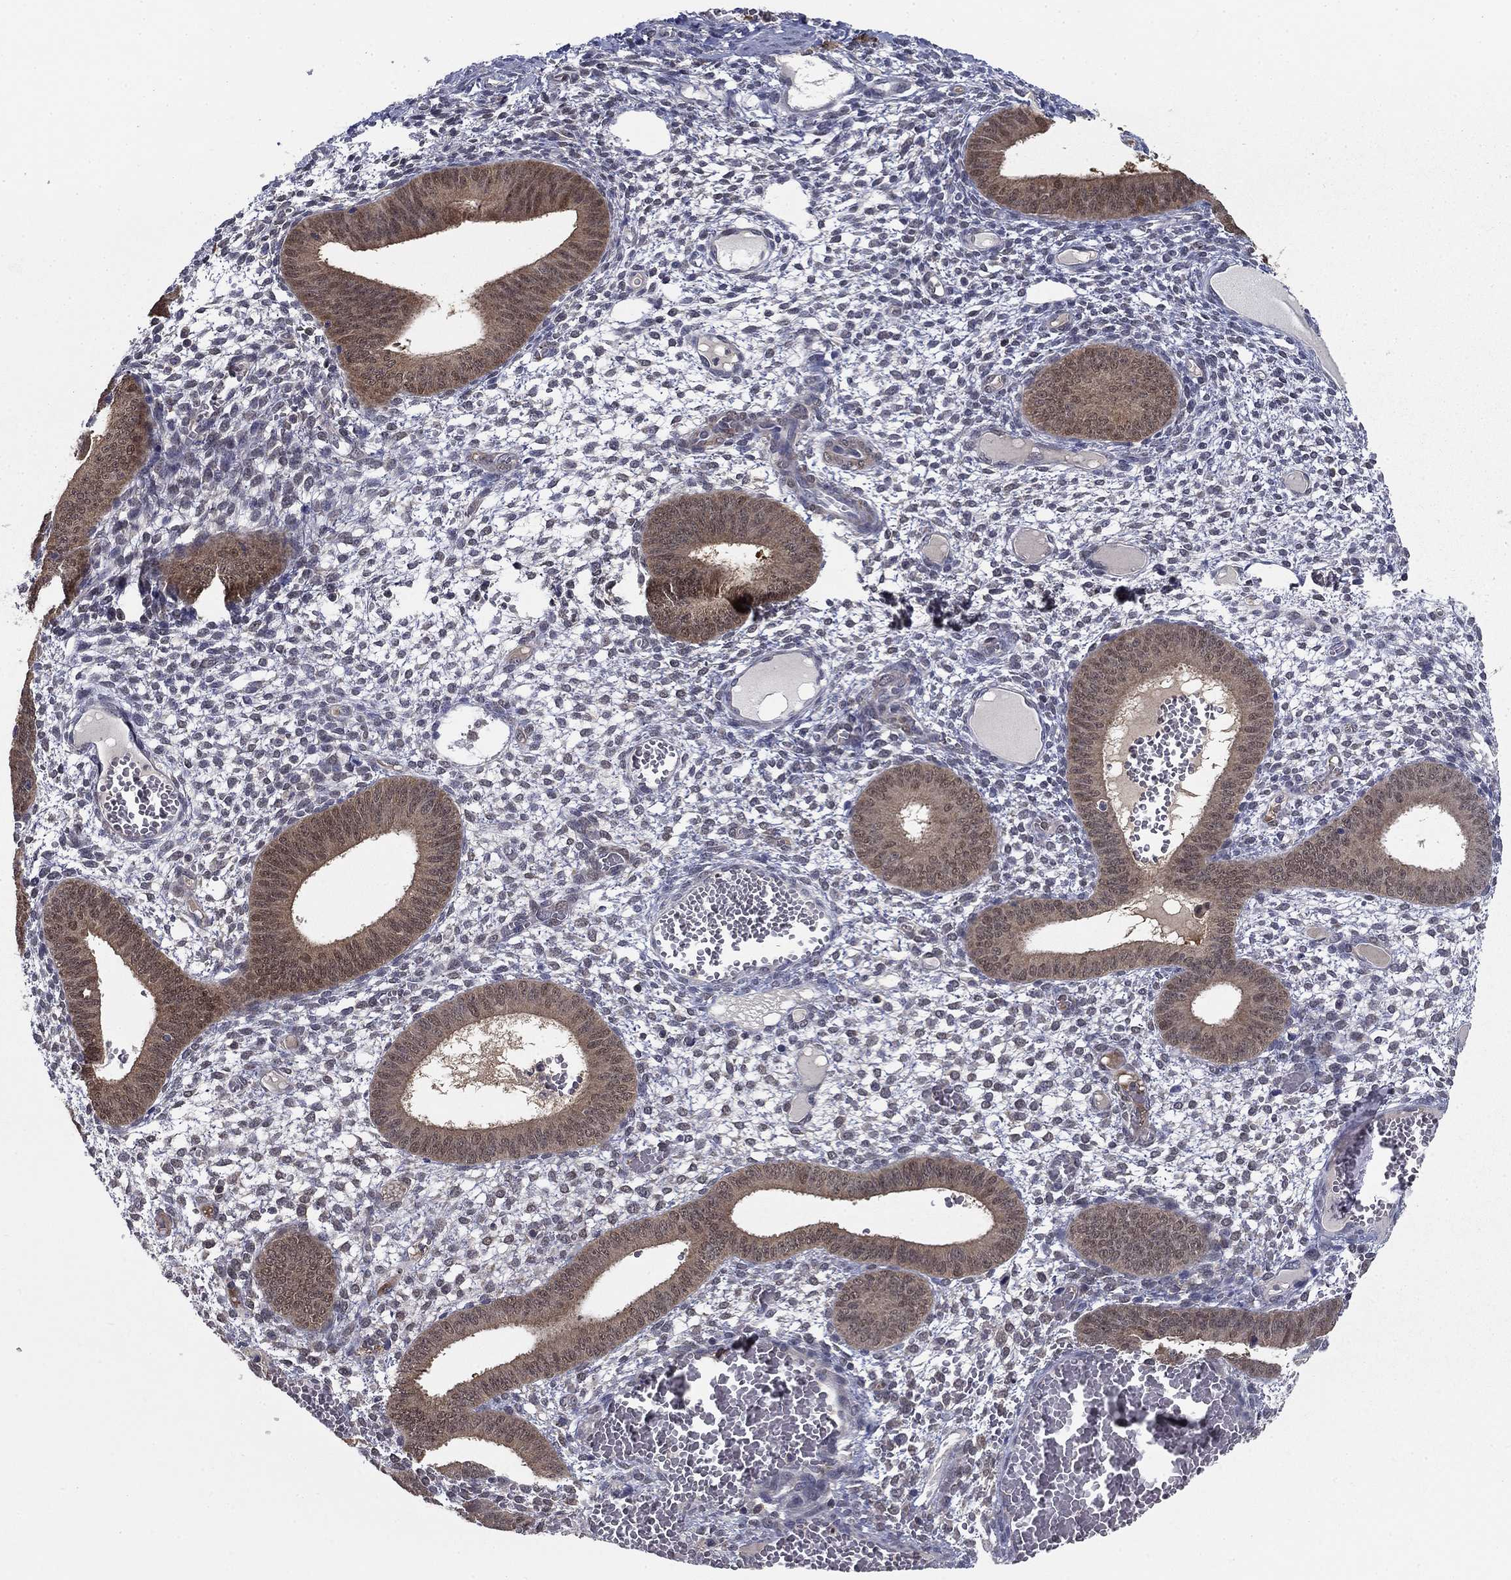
{"staining": {"intensity": "negative", "quantity": "none", "location": "none"}, "tissue": "endometrium", "cell_type": "Cells in endometrial stroma", "image_type": "normal", "snomed": [{"axis": "morphology", "description": "Normal tissue, NOS"}, {"axis": "topography", "description": "Endometrium"}], "caption": "DAB (3,3'-diaminobenzidine) immunohistochemical staining of unremarkable endometrium exhibits no significant staining in cells in endometrial stroma.", "gene": "NIT2", "patient": {"sex": "female", "age": 42}}